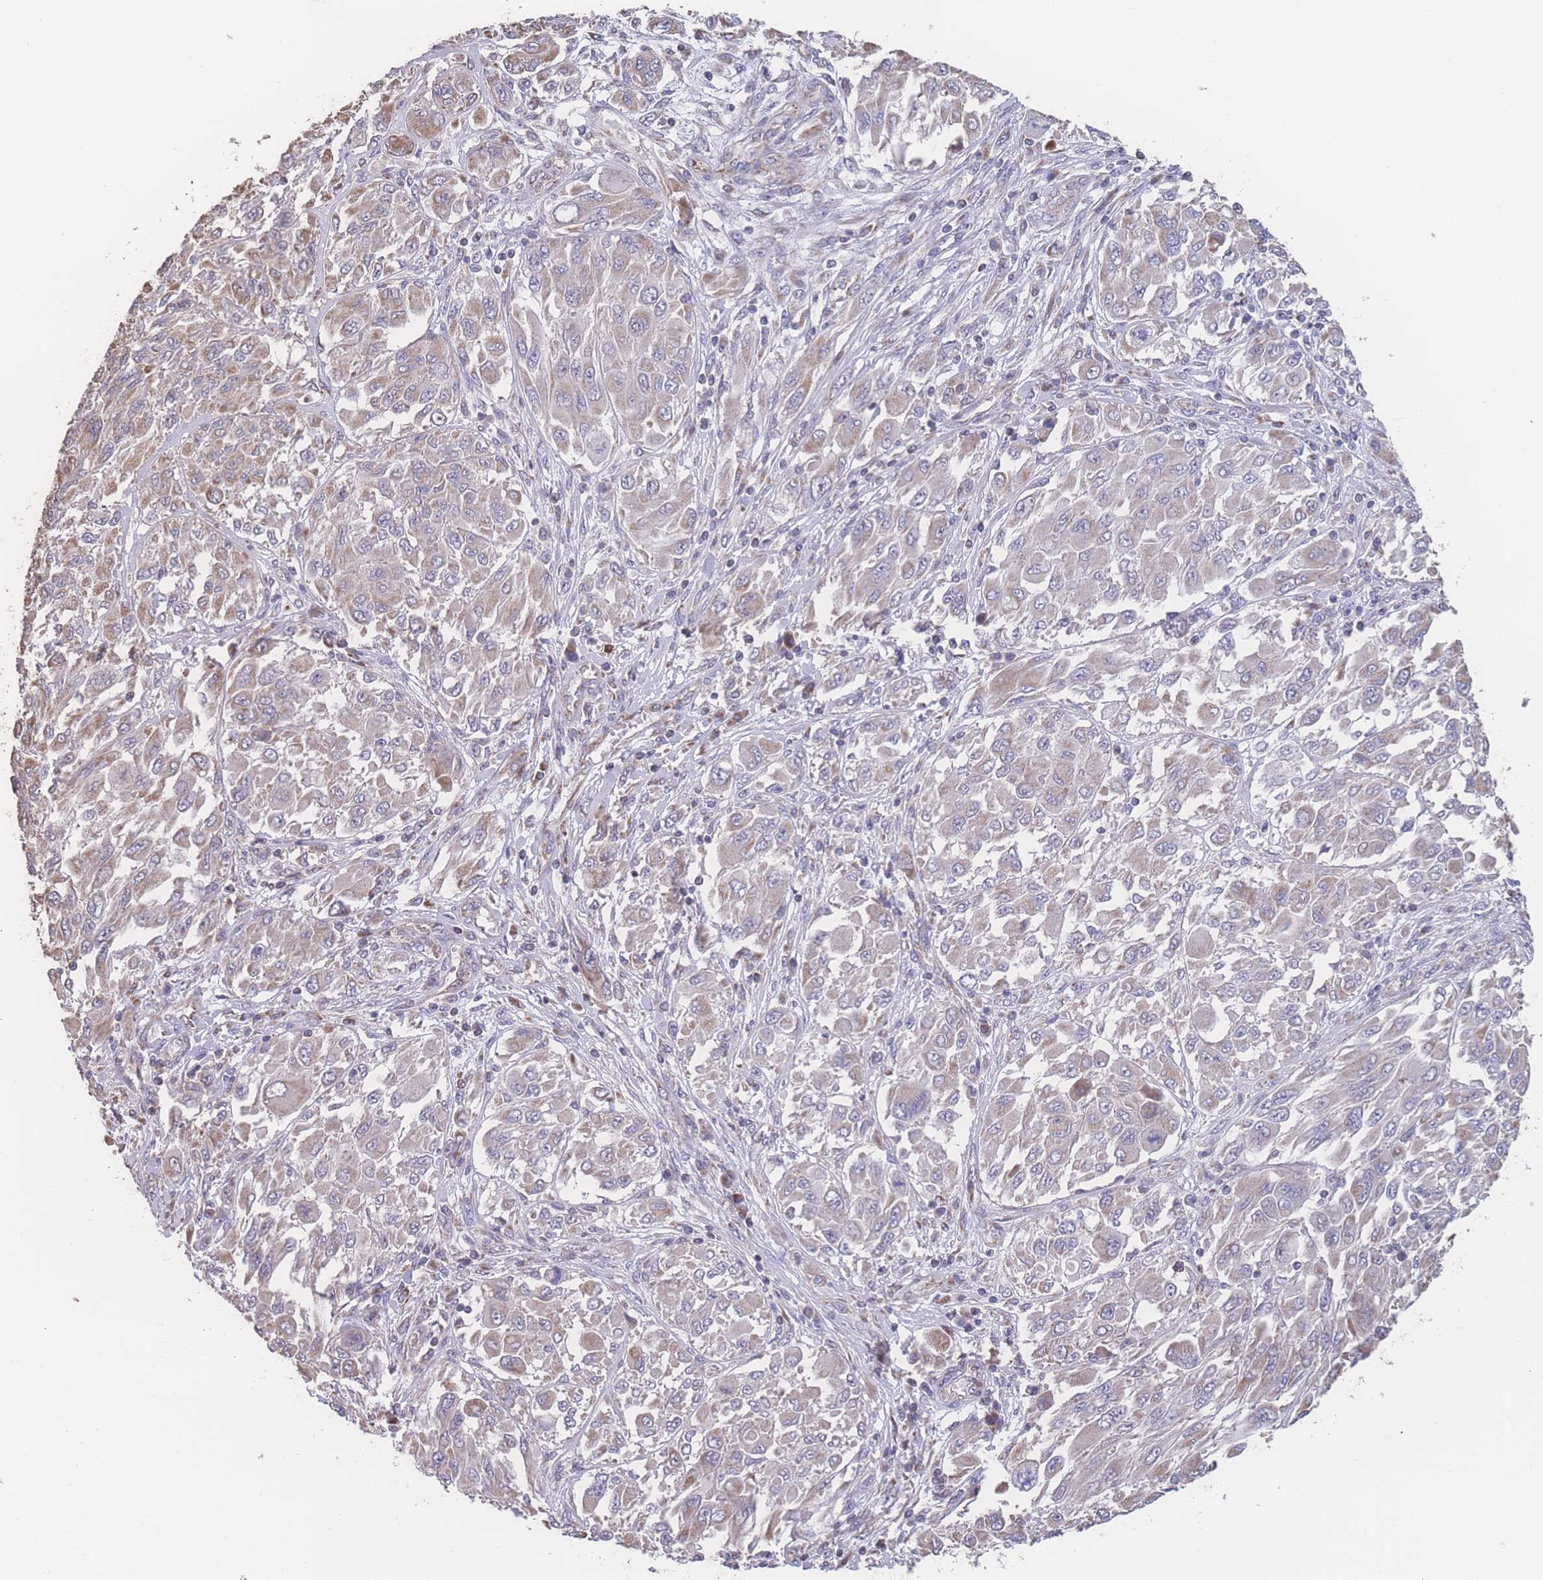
{"staining": {"intensity": "moderate", "quantity": "25%-75%", "location": "cytoplasmic/membranous"}, "tissue": "melanoma", "cell_type": "Tumor cells", "image_type": "cancer", "snomed": [{"axis": "morphology", "description": "Malignant melanoma, NOS"}, {"axis": "topography", "description": "Skin"}], "caption": "Human malignant melanoma stained for a protein (brown) displays moderate cytoplasmic/membranous positive positivity in approximately 25%-75% of tumor cells.", "gene": "SGSM3", "patient": {"sex": "female", "age": 91}}